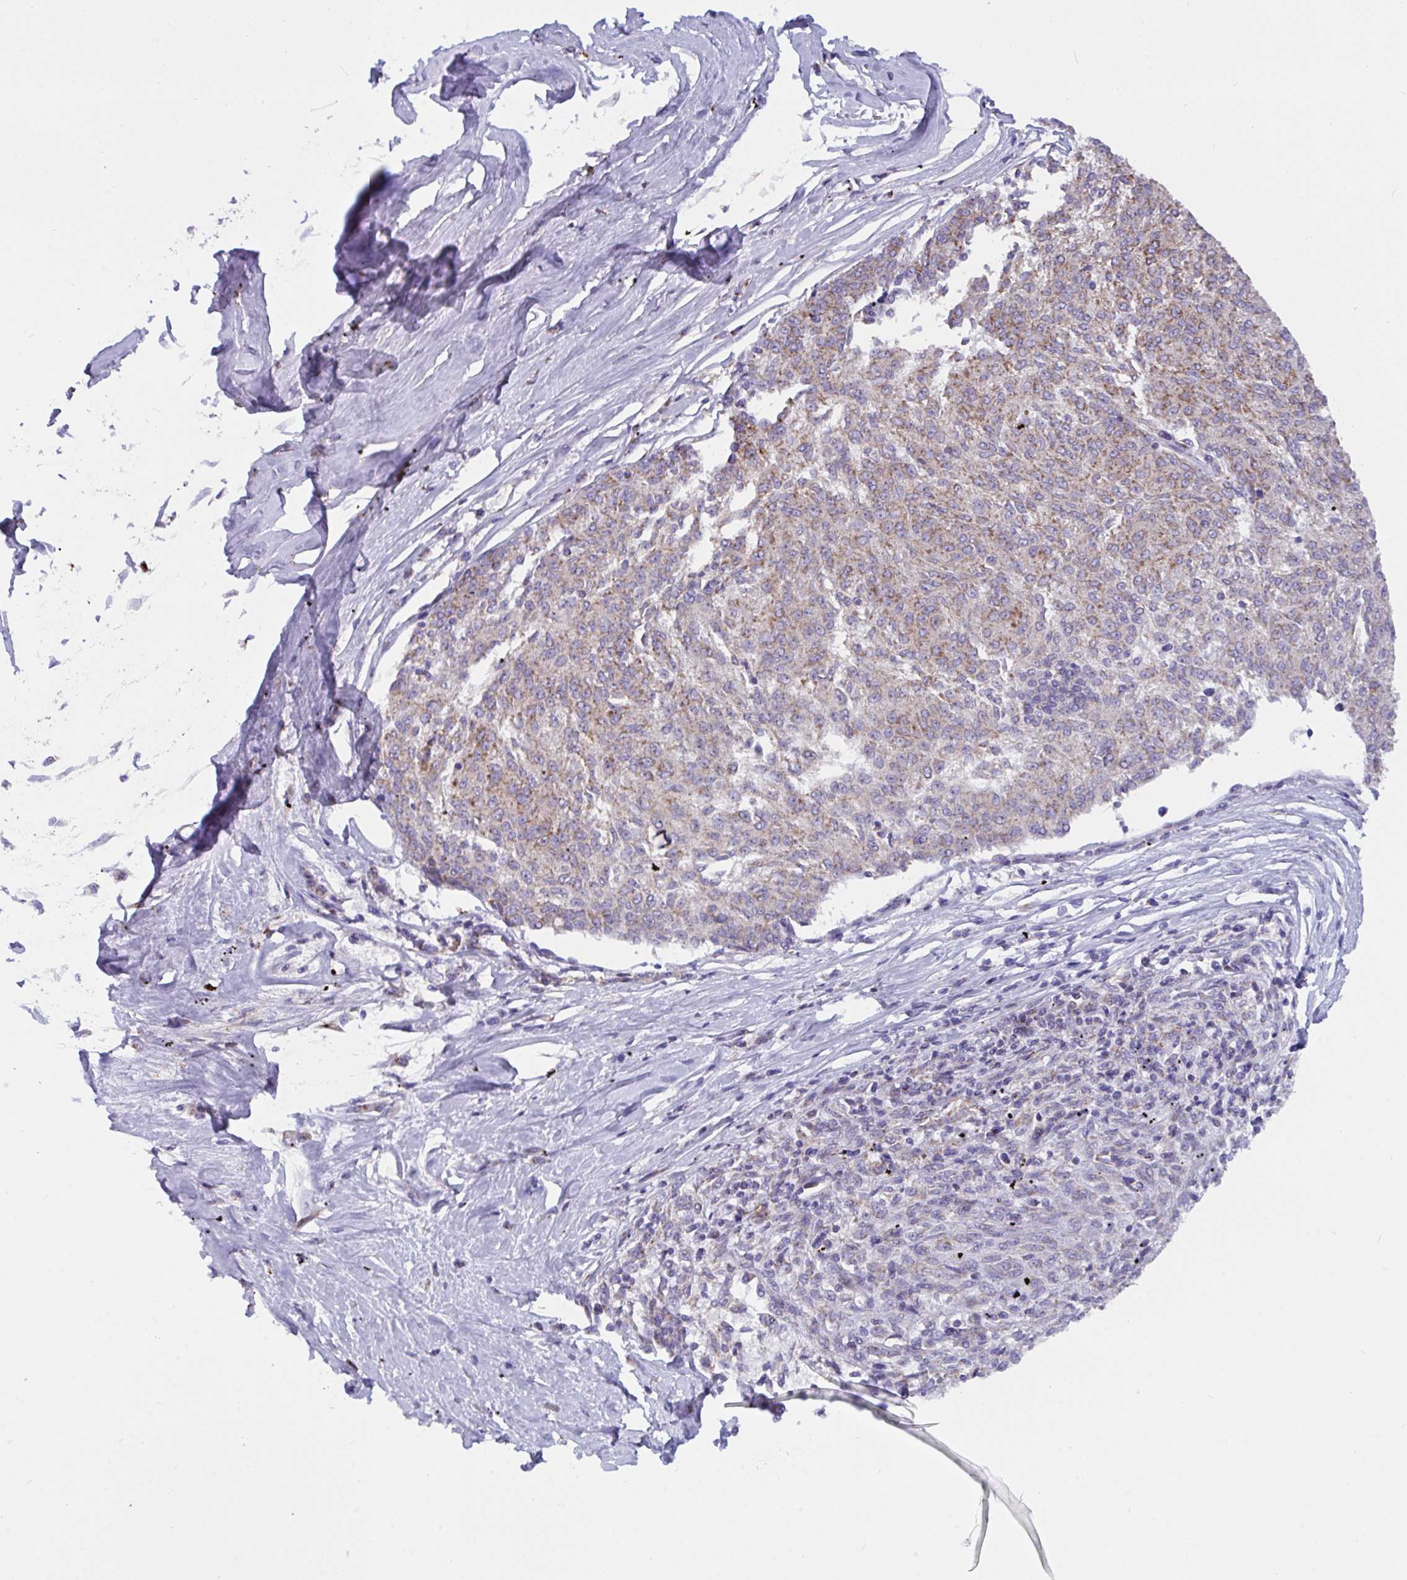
{"staining": {"intensity": "weak", "quantity": "25%-75%", "location": "cytoplasmic/membranous"}, "tissue": "melanoma", "cell_type": "Tumor cells", "image_type": "cancer", "snomed": [{"axis": "morphology", "description": "Malignant melanoma, NOS"}, {"axis": "topography", "description": "Skin"}], "caption": "Tumor cells display low levels of weak cytoplasmic/membranous staining in approximately 25%-75% of cells in malignant melanoma. (IHC, brightfield microscopy, high magnification).", "gene": "DTX3", "patient": {"sex": "female", "age": 72}}